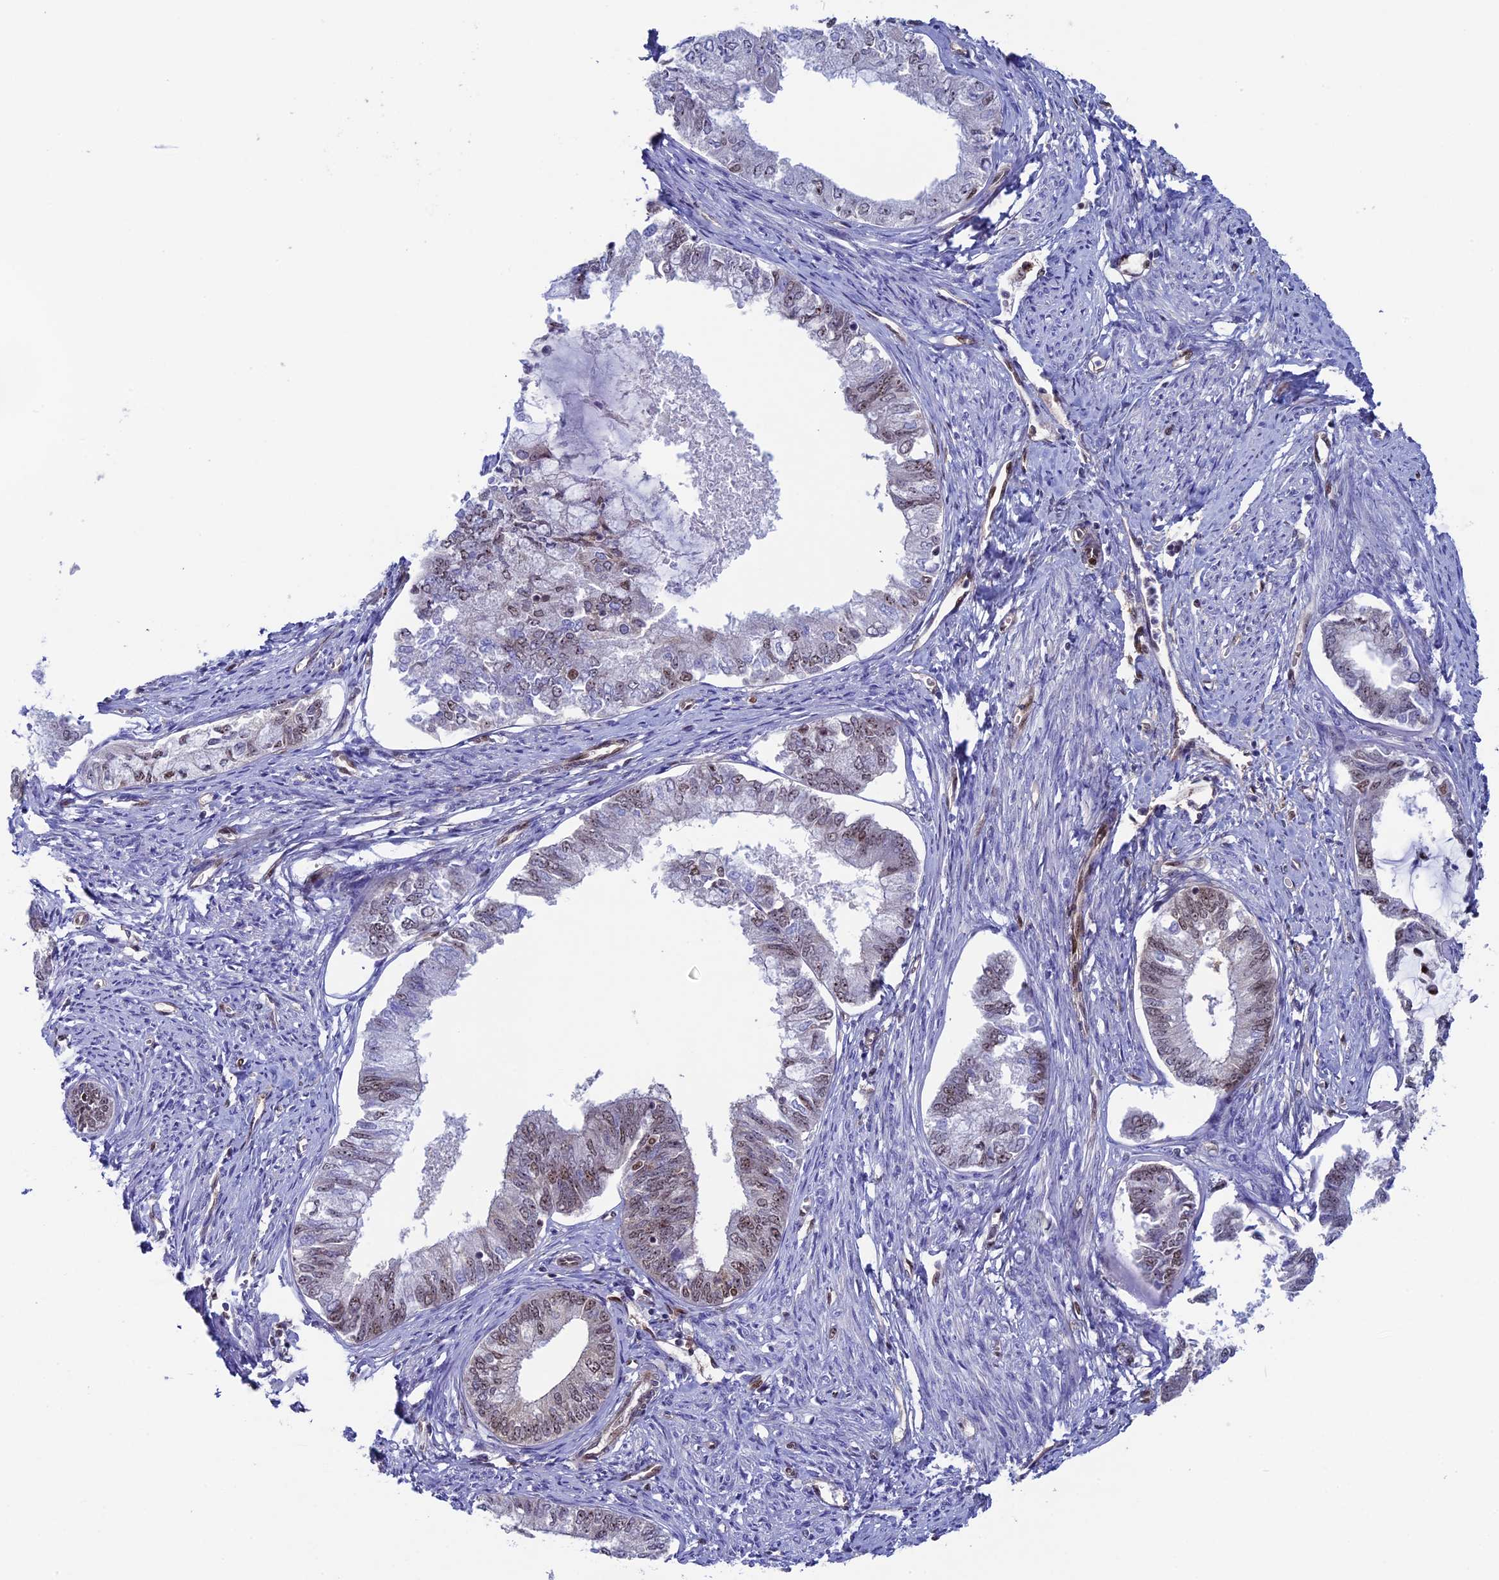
{"staining": {"intensity": "weak", "quantity": "25%-75%", "location": "nuclear"}, "tissue": "endometrial cancer", "cell_type": "Tumor cells", "image_type": "cancer", "snomed": [{"axis": "morphology", "description": "Adenocarcinoma, NOS"}, {"axis": "topography", "description": "Endometrium"}], "caption": "A high-resolution micrograph shows immunohistochemistry (IHC) staining of endometrial adenocarcinoma, which exhibits weak nuclear expression in approximately 25%-75% of tumor cells.", "gene": "CCDC86", "patient": {"sex": "female", "age": 86}}